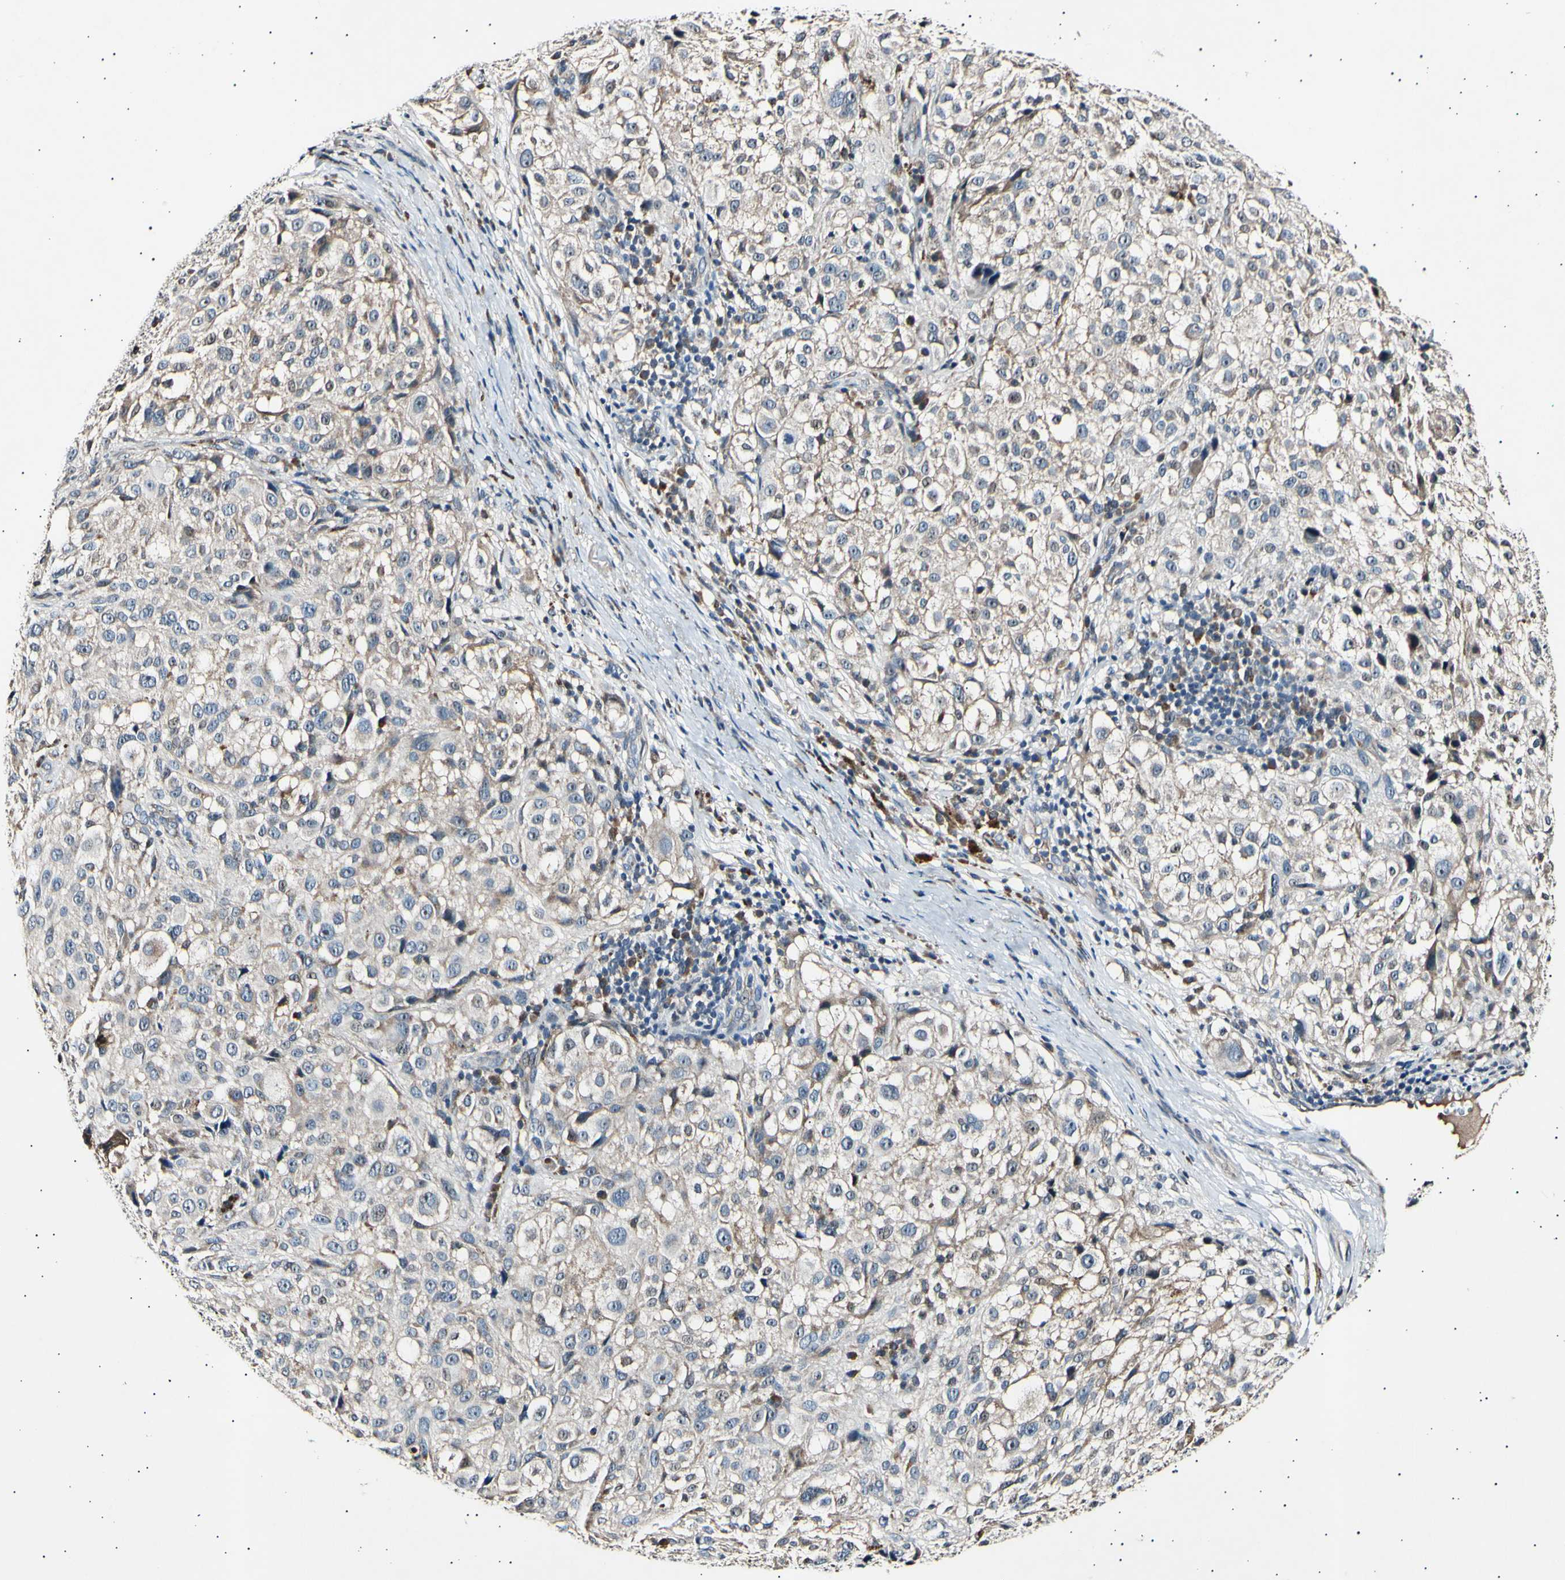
{"staining": {"intensity": "weak", "quantity": ">75%", "location": "cytoplasmic/membranous"}, "tissue": "melanoma", "cell_type": "Tumor cells", "image_type": "cancer", "snomed": [{"axis": "morphology", "description": "Necrosis, NOS"}, {"axis": "morphology", "description": "Malignant melanoma, NOS"}, {"axis": "topography", "description": "Skin"}], "caption": "Malignant melanoma tissue reveals weak cytoplasmic/membranous expression in about >75% of tumor cells (IHC, brightfield microscopy, high magnification).", "gene": "ITGA6", "patient": {"sex": "female", "age": 87}}